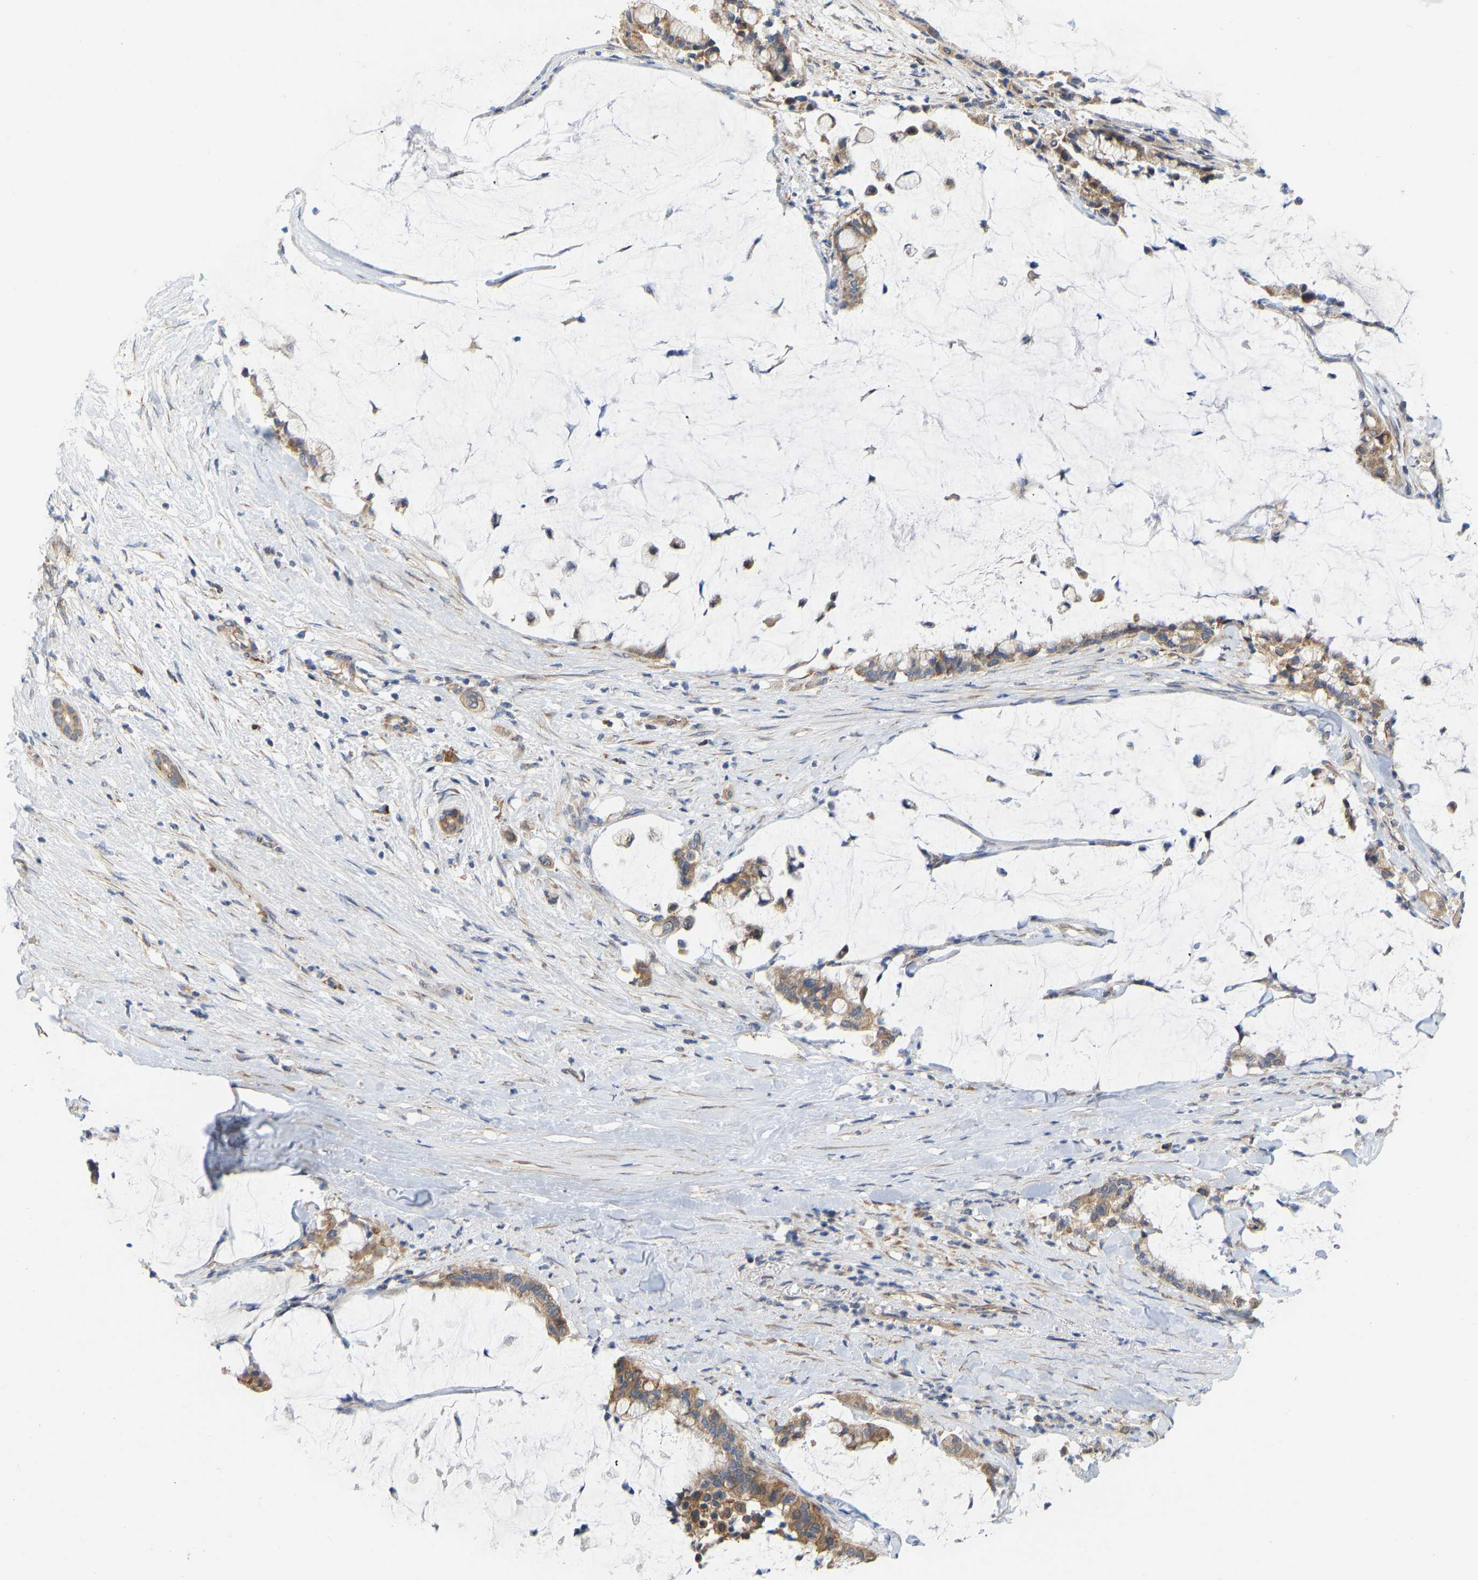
{"staining": {"intensity": "moderate", "quantity": ">75%", "location": "cytoplasmic/membranous"}, "tissue": "pancreatic cancer", "cell_type": "Tumor cells", "image_type": "cancer", "snomed": [{"axis": "morphology", "description": "Adenocarcinoma, NOS"}, {"axis": "topography", "description": "Pancreas"}], "caption": "Protein analysis of pancreatic cancer tissue shows moderate cytoplasmic/membranous positivity in approximately >75% of tumor cells.", "gene": "HACD2", "patient": {"sex": "male", "age": 41}}